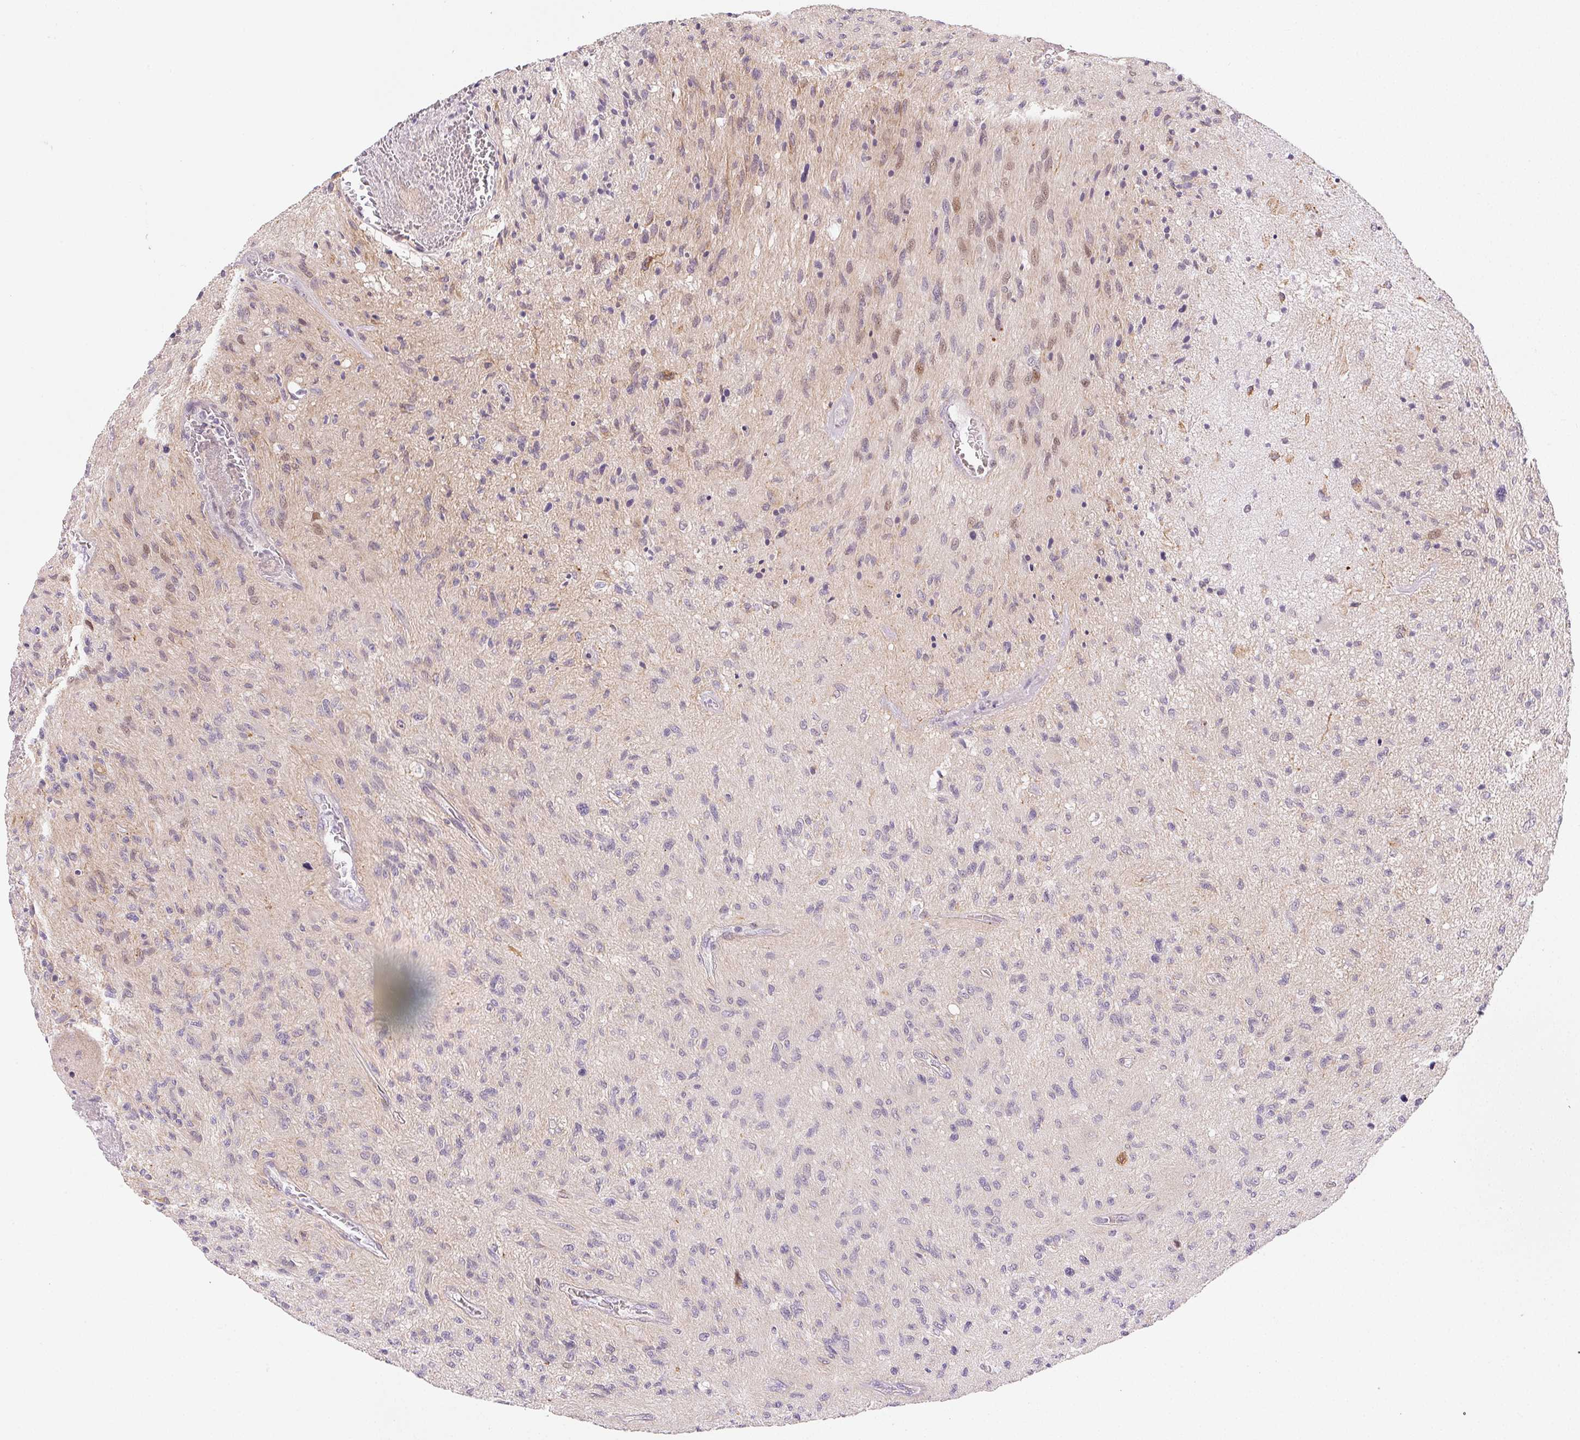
{"staining": {"intensity": "negative", "quantity": "none", "location": "none"}, "tissue": "glioma", "cell_type": "Tumor cells", "image_type": "cancer", "snomed": [{"axis": "morphology", "description": "Glioma, malignant, High grade"}, {"axis": "topography", "description": "Brain"}], "caption": "Malignant high-grade glioma was stained to show a protein in brown. There is no significant staining in tumor cells.", "gene": "RPGRIP1", "patient": {"sex": "male", "age": 54}}